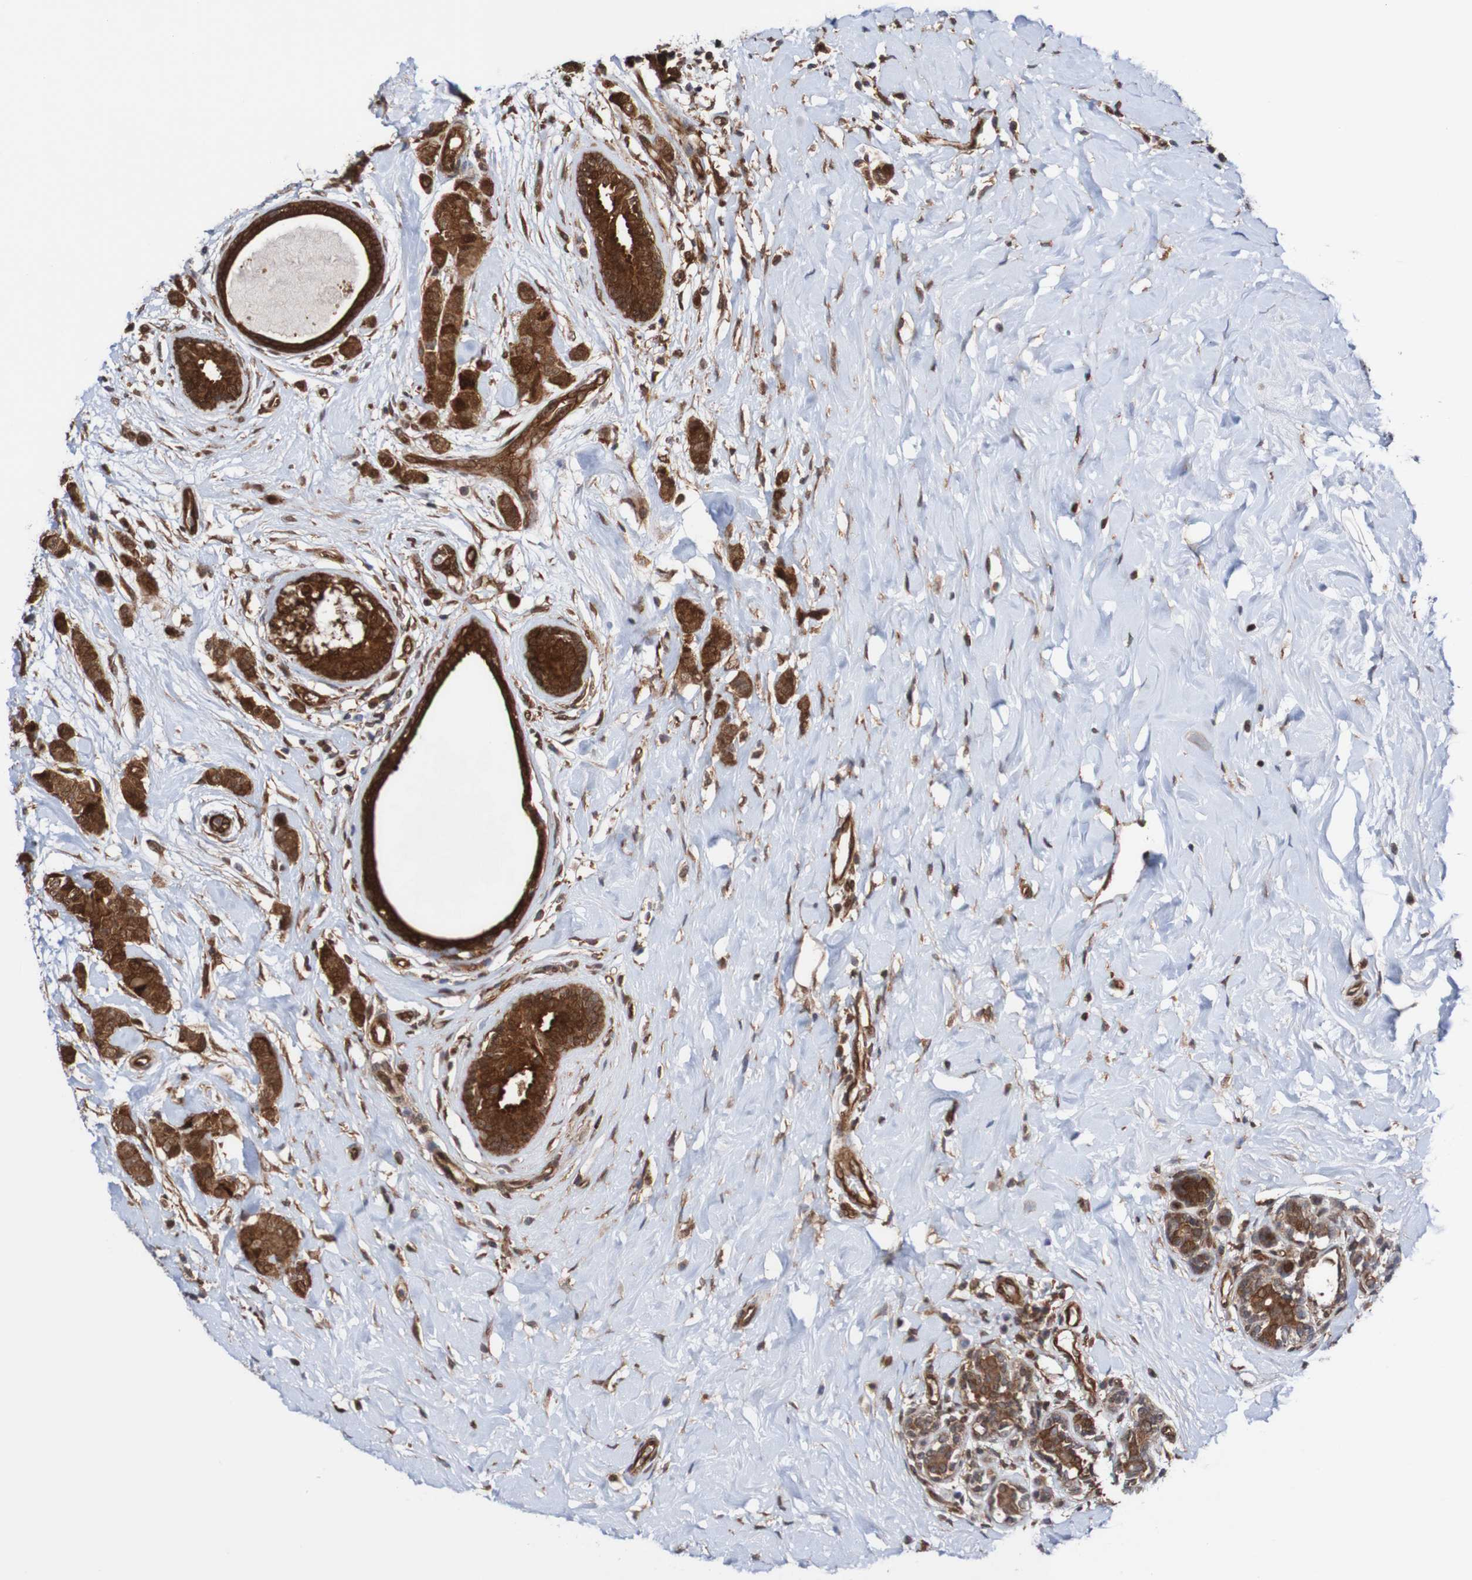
{"staining": {"intensity": "strong", "quantity": ">75%", "location": "cytoplasmic/membranous"}, "tissue": "breast cancer", "cell_type": "Tumor cells", "image_type": "cancer", "snomed": [{"axis": "morphology", "description": "Normal tissue, NOS"}, {"axis": "morphology", "description": "Duct carcinoma"}, {"axis": "topography", "description": "Breast"}], "caption": "Immunohistochemical staining of human breast infiltrating ductal carcinoma reveals high levels of strong cytoplasmic/membranous positivity in about >75% of tumor cells.", "gene": "RIGI", "patient": {"sex": "female", "age": 40}}